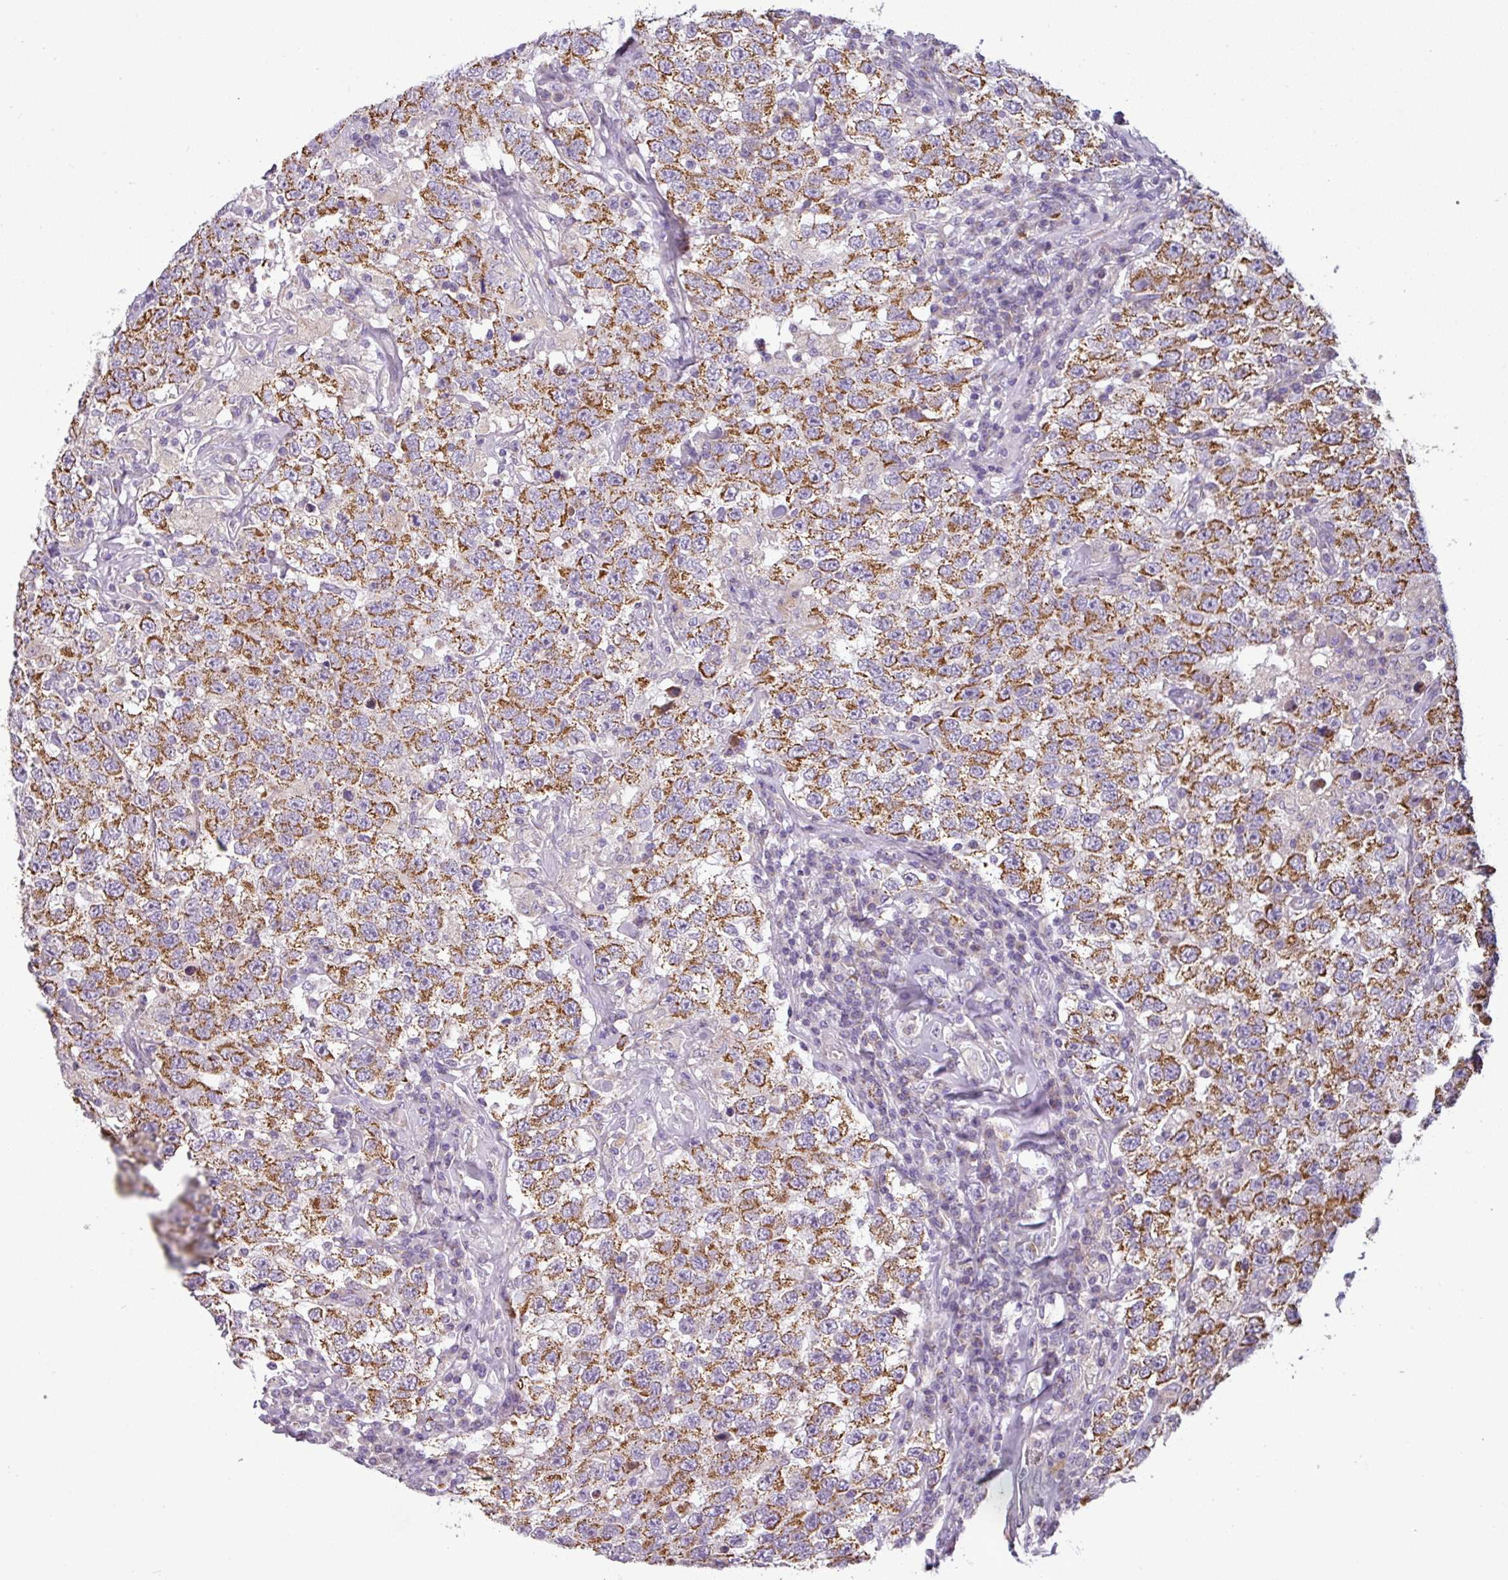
{"staining": {"intensity": "moderate", "quantity": ">75%", "location": "cytoplasmic/membranous"}, "tissue": "testis cancer", "cell_type": "Tumor cells", "image_type": "cancer", "snomed": [{"axis": "morphology", "description": "Seminoma, NOS"}, {"axis": "topography", "description": "Testis"}], "caption": "This image demonstrates testis cancer (seminoma) stained with IHC to label a protein in brown. The cytoplasmic/membranous of tumor cells show moderate positivity for the protein. Nuclei are counter-stained blue.", "gene": "PNMA6A", "patient": {"sex": "male", "age": 41}}